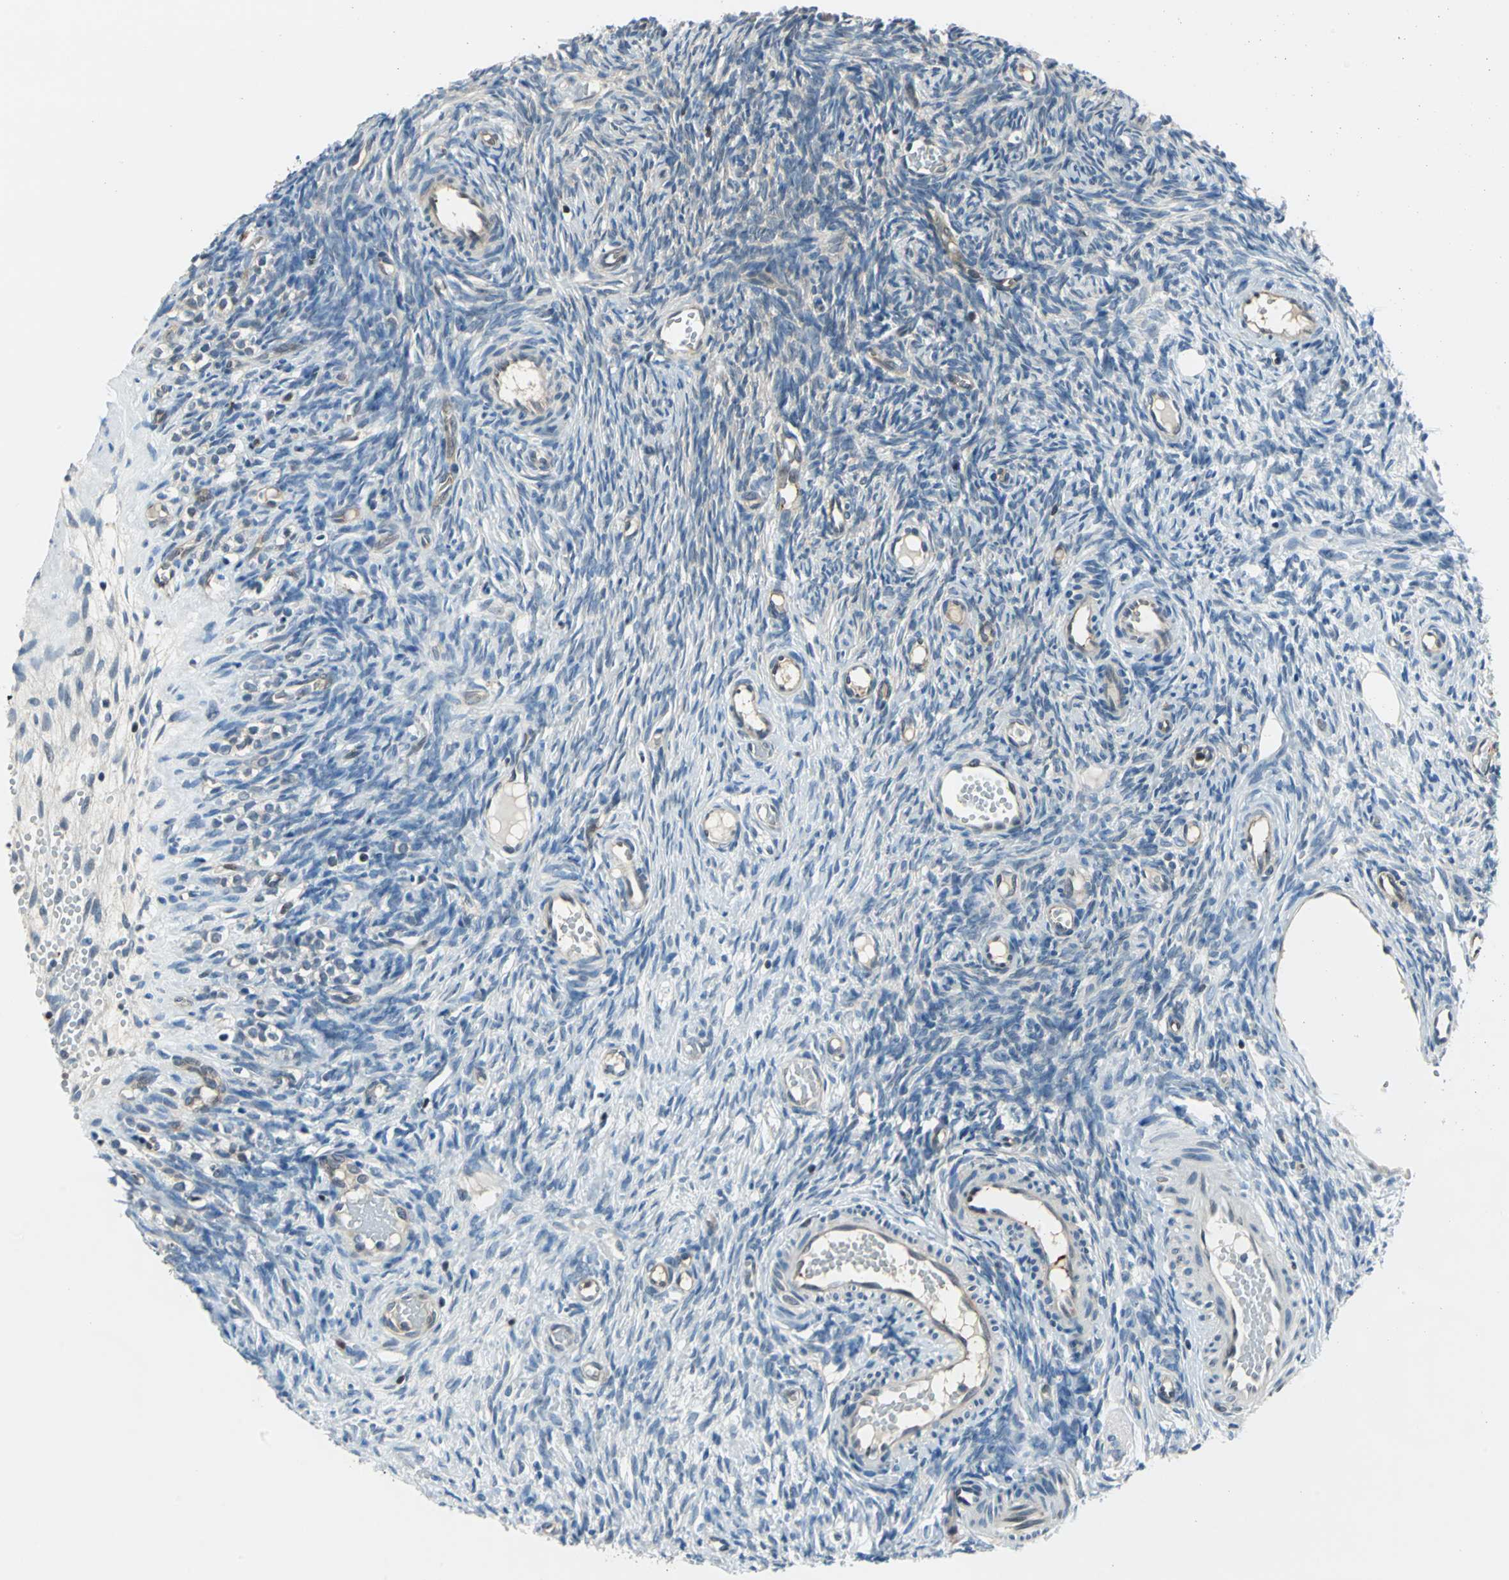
{"staining": {"intensity": "negative", "quantity": "none", "location": "none"}, "tissue": "ovary", "cell_type": "Follicle cells", "image_type": "normal", "snomed": [{"axis": "morphology", "description": "Normal tissue, NOS"}, {"axis": "topography", "description": "Ovary"}], "caption": "DAB (3,3'-diaminobenzidine) immunohistochemical staining of normal human ovary reveals no significant expression in follicle cells.", "gene": "PSME1", "patient": {"sex": "female", "age": 35}}